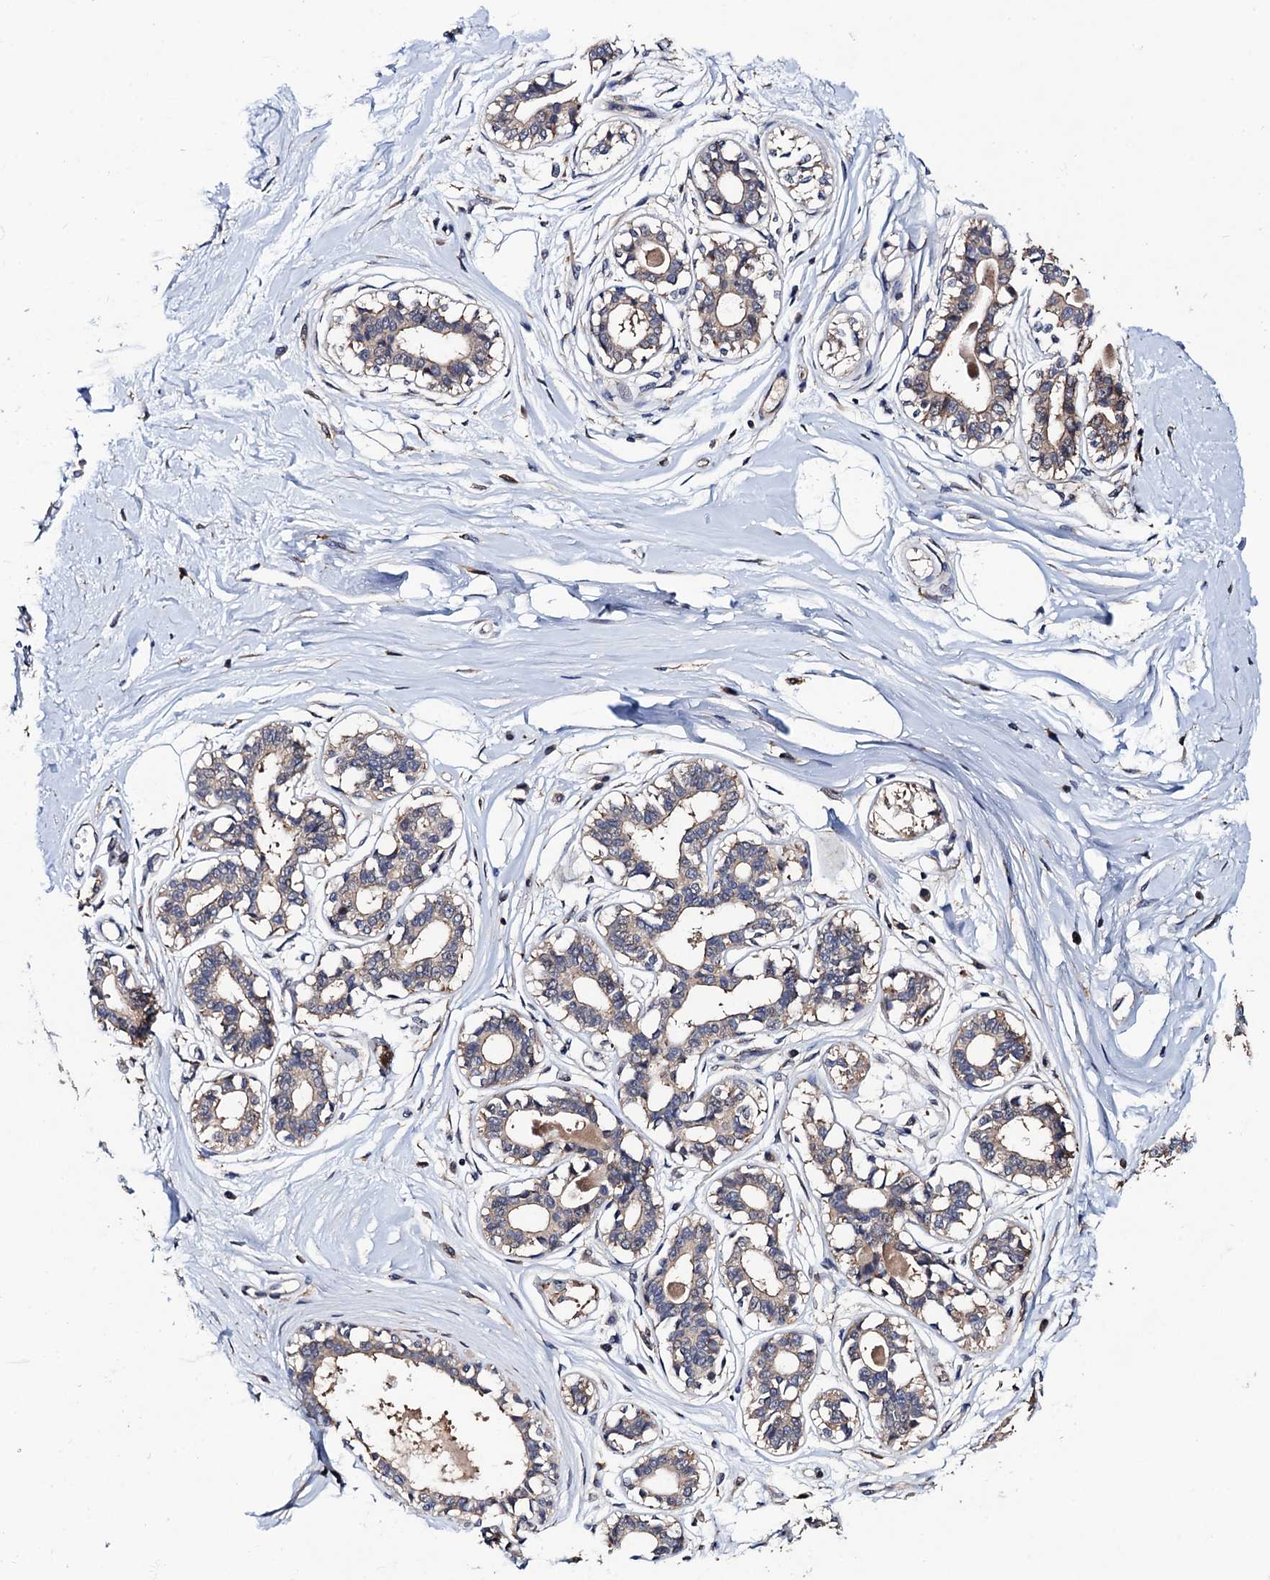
{"staining": {"intensity": "weak", "quantity": "25%-75%", "location": "cytoplasmic/membranous"}, "tissue": "breast", "cell_type": "Adipocytes", "image_type": "normal", "snomed": [{"axis": "morphology", "description": "Normal tissue, NOS"}, {"axis": "topography", "description": "Breast"}], "caption": "A histopathology image of breast stained for a protein displays weak cytoplasmic/membranous brown staining in adipocytes.", "gene": "VPS35", "patient": {"sex": "female", "age": 45}}